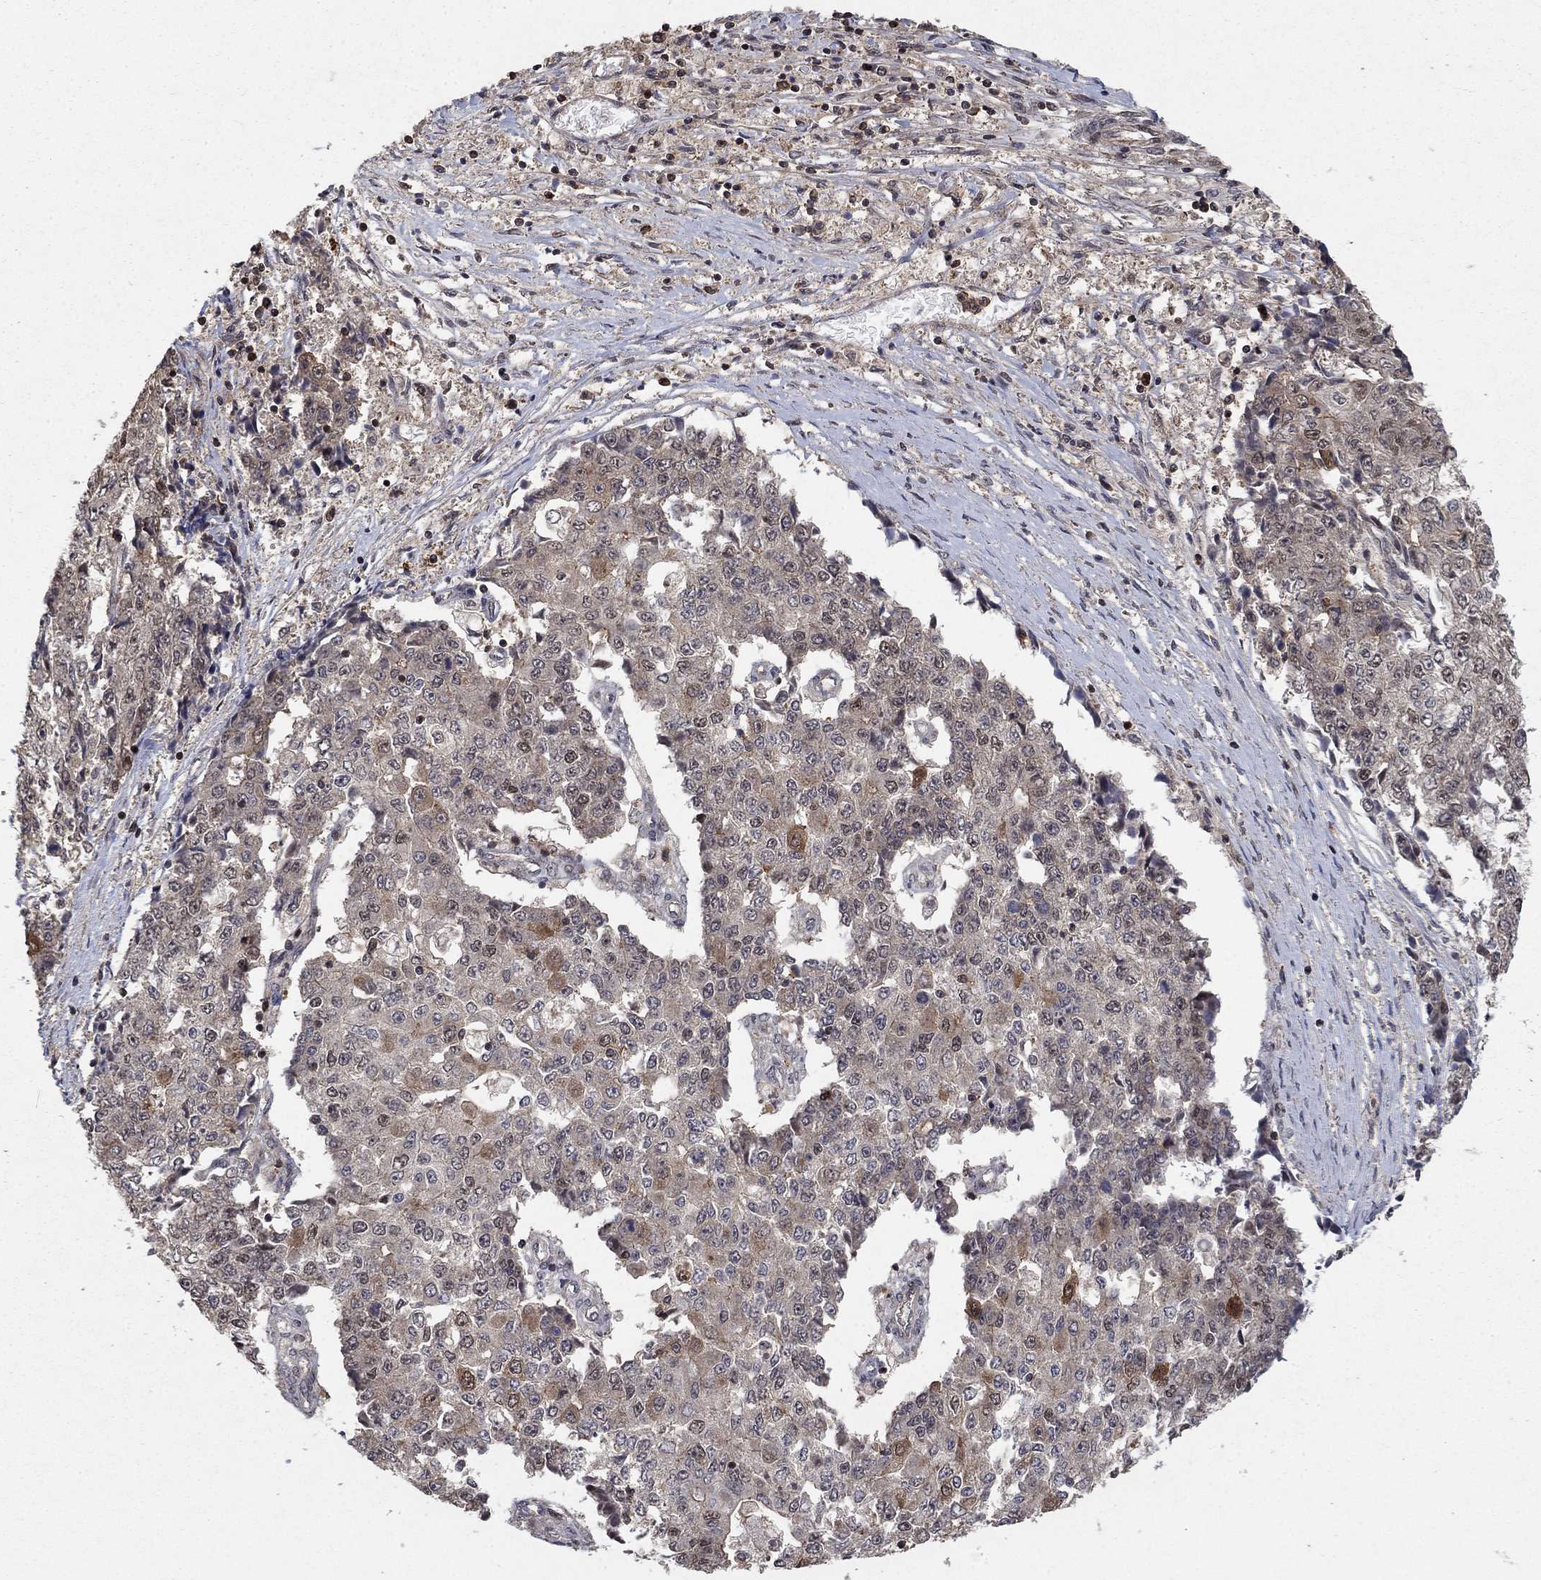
{"staining": {"intensity": "moderate", "quantity": "<25%", "location": "cytoplasmic/membranous,nuclear"}, "tissue": "ovarian cancer", "cell_type": "Tumor cells", "image_type": "cancer", "snomed": [{"axis": "morphology", "description": "Carcinoma, endometroid"}, {"axis": "topography", "description": "Ovary"}], "caption": "Immunohistochemistry micrograph of neoplastic tissue: human ovarian endometroid carcinoma stained using immunohistochemistry reveals low levels of moderate protein expression localized specifically in the cytoplasmic/membranous and nuclear of tumor cells, appearing as a cytoplasmic/membranous and nuclear brown color.", "gene": "CCDC66", "patient": {"sex": "female", "age": 42}}